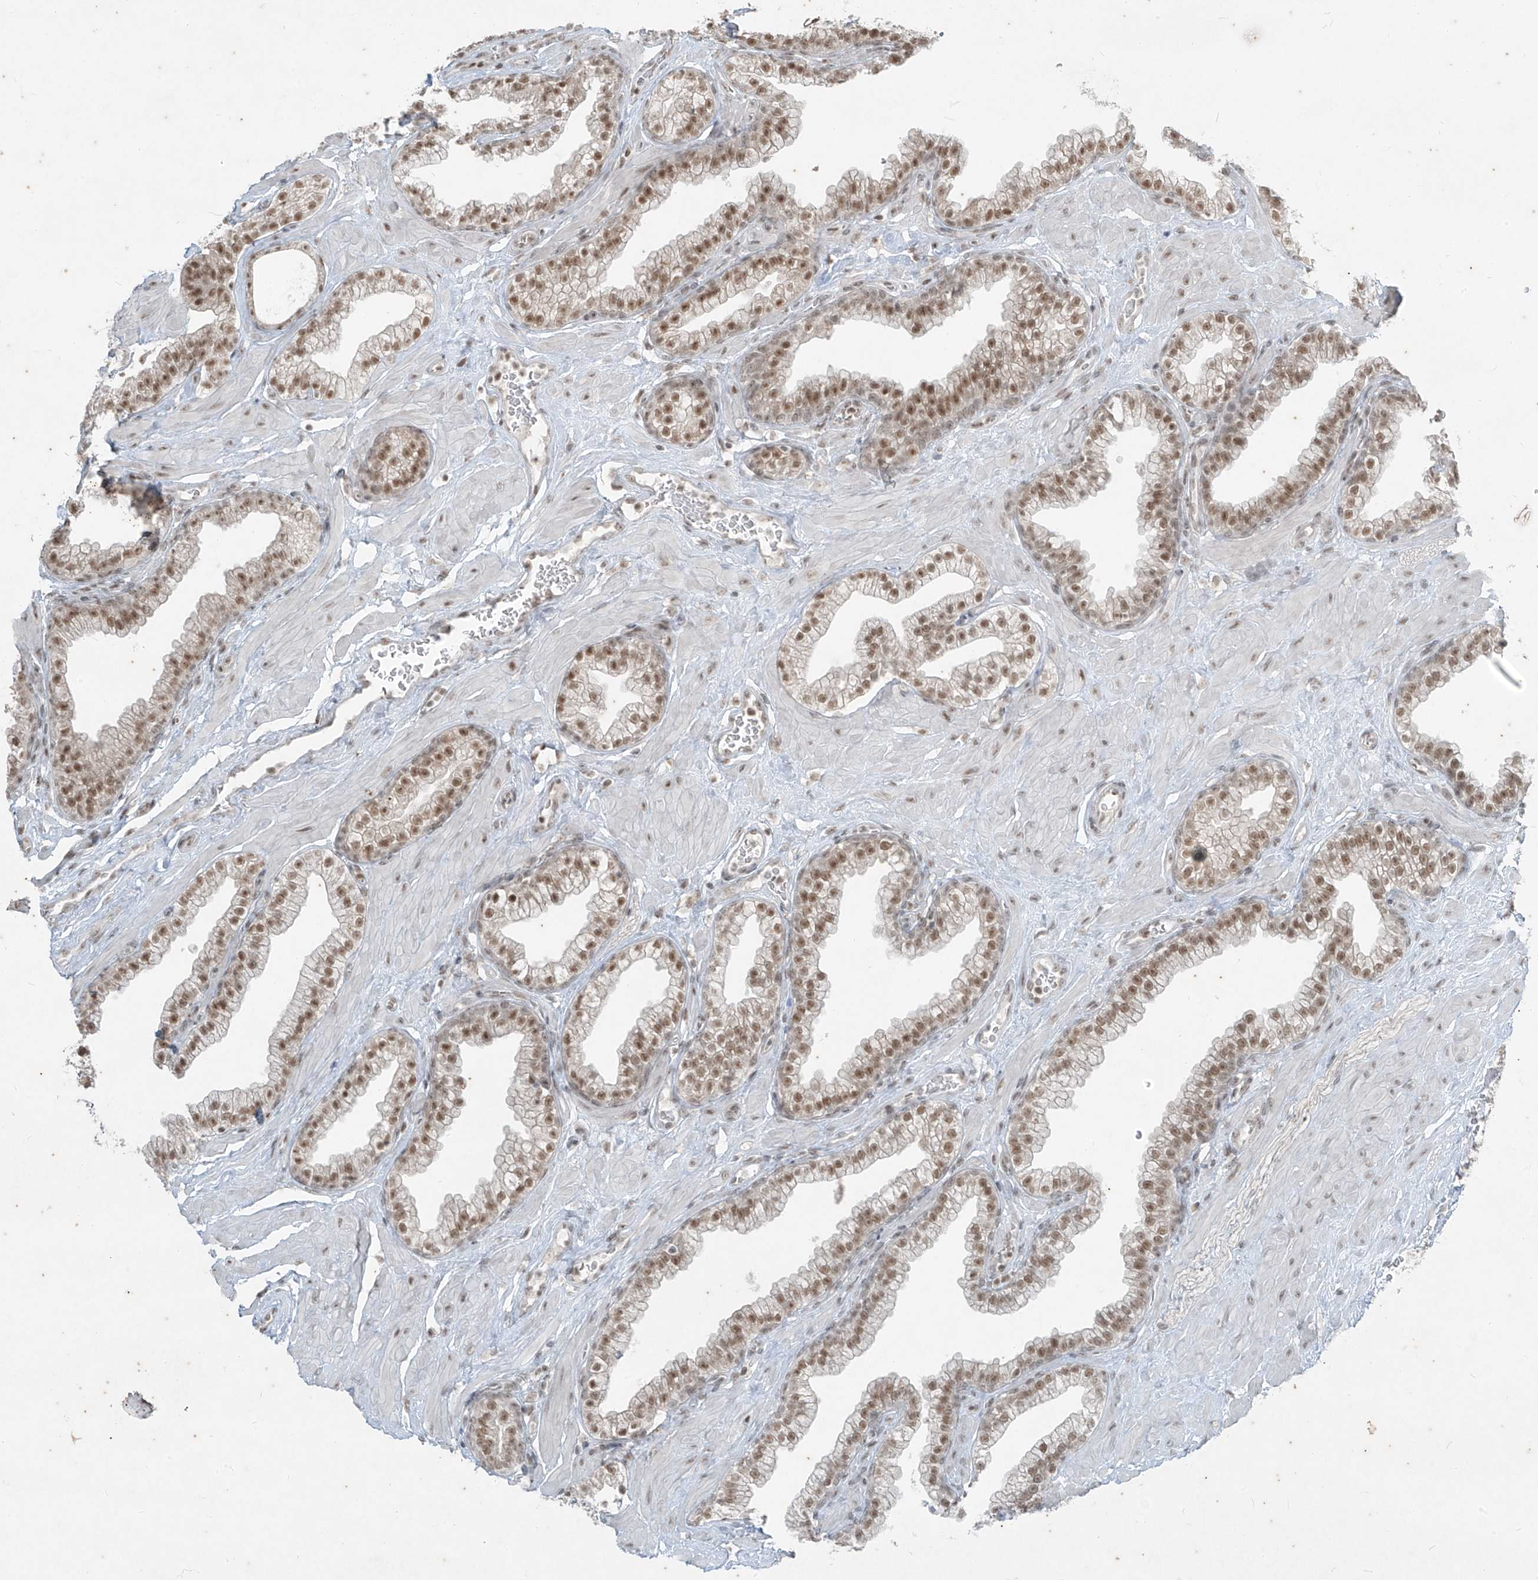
{"staining": {"intensity": "moderate", "quantity": ">75%", "location": "nuclear"}, "tissue": "prostate", "cell_type": "Glandular cells", "image_type": "normal", "snomed": [{"axis": "morphology", "description": "Normal tissue, NOS"}, {"axis": "morphology", "description": "Urothelial carcinoma, Low grade"}, {"axis": "topography", "description": "Urinary bladder"}, {"axis": "topography", "description": "Prostate"}], "caption": "IHC (DAB (3,3'-diaminobenzidine)) staining of benign human prostate reveals moderate nuclear protein staining in about >75% of glandular cells.", "gene": "ZNF354B", "patient": {"sex": "male", "age": 60}}